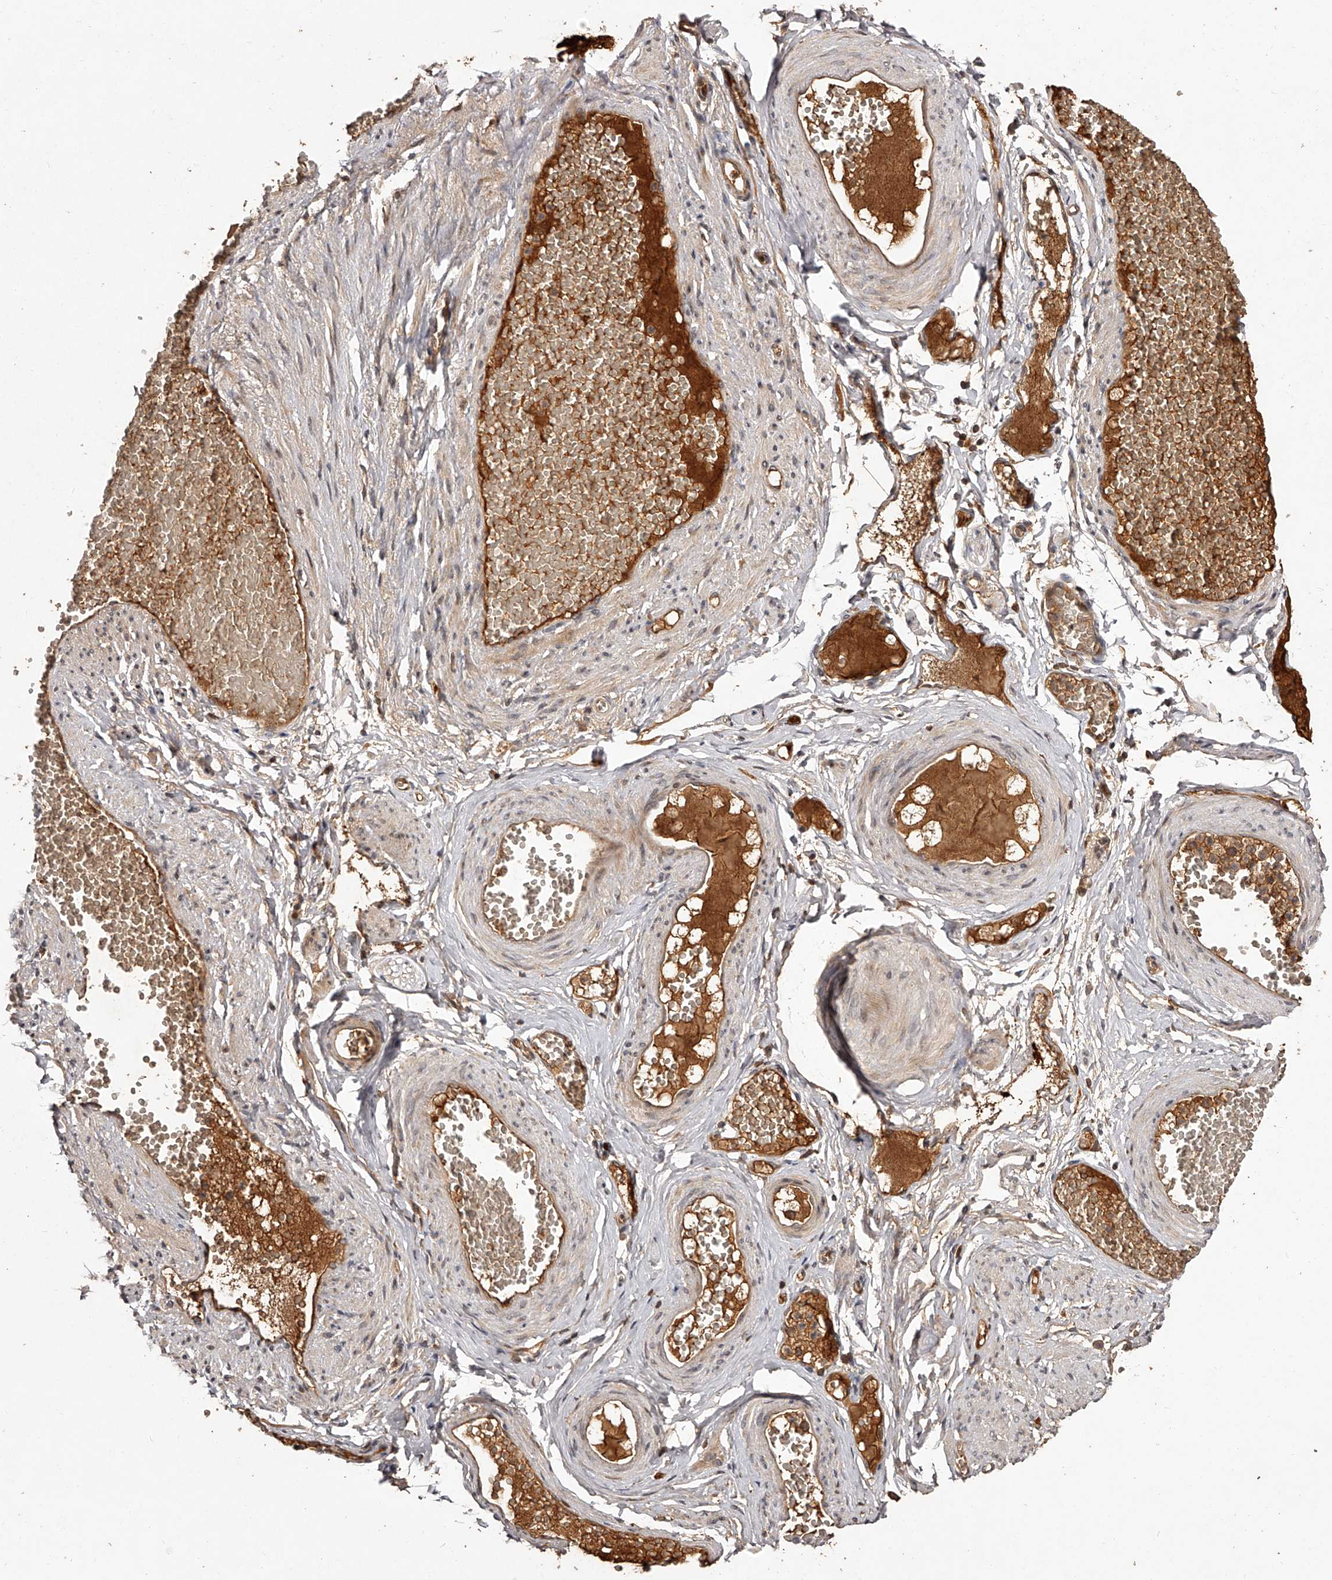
{"staining": {"intensity": "moderate", "quantity": "25%-75%", "location": "cytoplasmic/membranous"}, "tissue": "soft tissue", "cell_type": "Fibroblasts", "image_type": "normal", "snomed": [{"axis": "morphology", "description": "Normal tissue, NOS"}, {"axis": "topography", "description": "Smooth muscle"}, {"axis": "topography", "description": "Peripheral nerve tissue"}], "caption": "Brown immunohistochemical staining in unremarkable human soft tissue reveals moderate cytoplasmic/membranous positivity in about 25%-75% of fibroblasts. (DAB = brown stain, brightfield microscopy at high magnification).", "gene": "CRYZL1", "patient": {"sex": "female", "age": 39}}